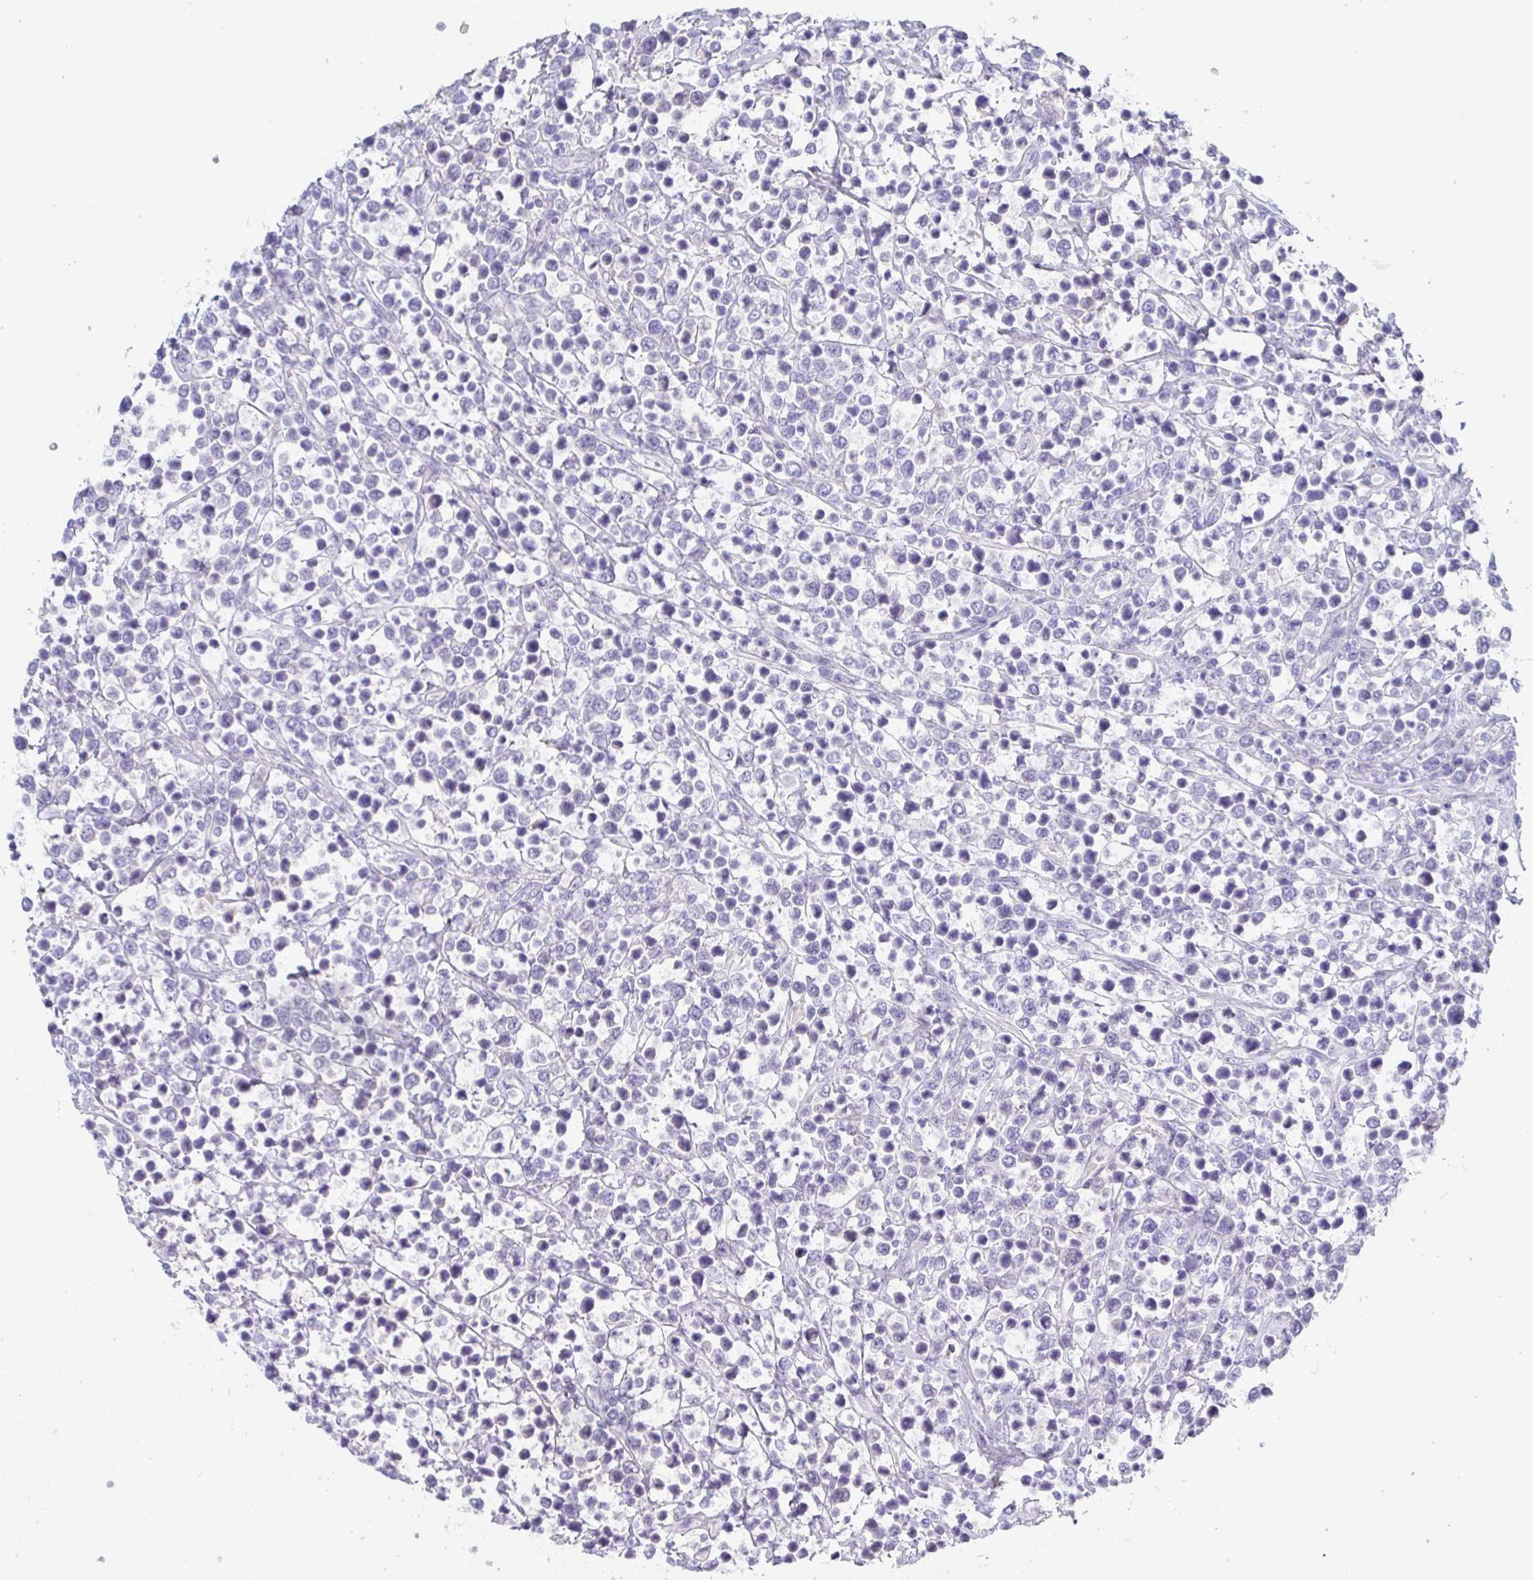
{"staining": {"intensity": "negative", "quantity": "none", "location": "none"}, "tissue": "lymphoma", "cell_type": "Tumor cells", "image_type": "cancer", "snomed": [{"axis": "morphology", "description": "Malignant lymphoma, non-Hodgkin's type, High grade"}, {"axis": "topography", "description": "Soft tissue"}], "caption": "Protein analysis of malignant lymphoma, non-Hodgkin's type (high-grade) exhibits no significant expression in tumor cells.", "gene": "ANO5", "patient": {"sex": "female", "age": 56}}